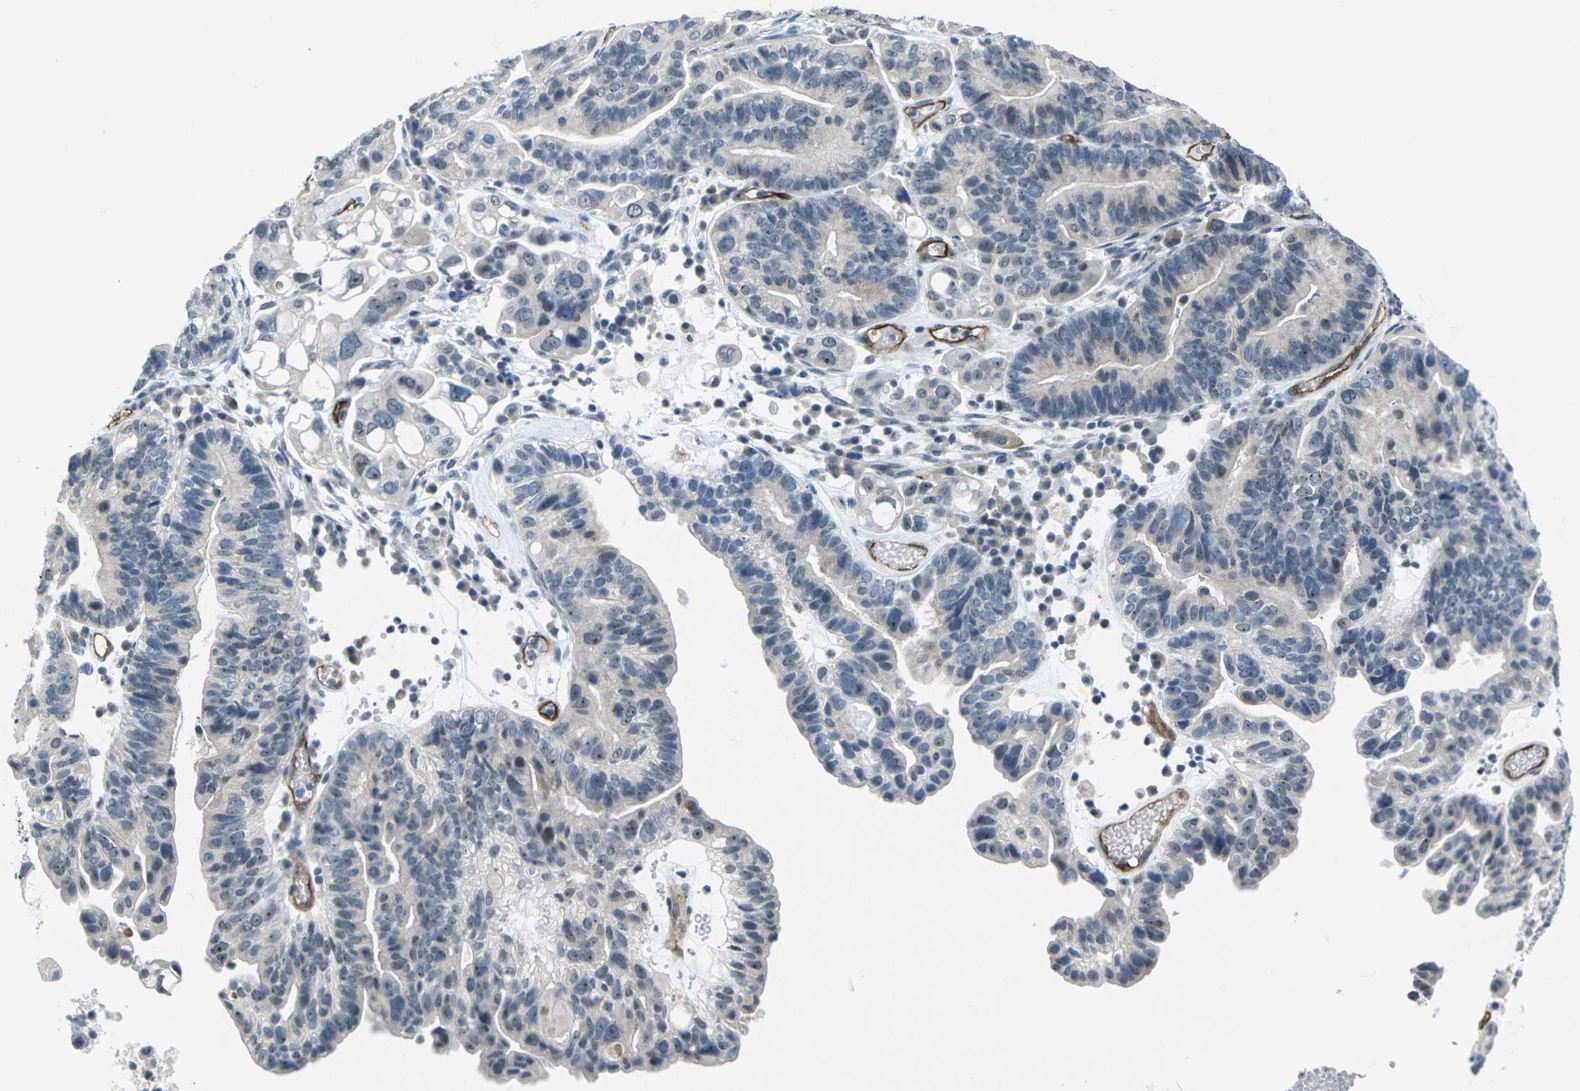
{"staining": {"intensity": "negative", "quantity": "none", "location": "none"}, "tissue": "ovarian cancer", "cell_type": "Tumor cells", "image_type": "cancer", "snomed": [{"axis": "morphology", "description": "Cystadenocarcinoma, serous, NOS"}, {"axis": "topography", "description": "Ovary"}], "caption": "Immunohistochemistry micrograph of neoplastic tissue: human ovarian cancer (serous cystadenocarcinoma) stained with DAB (3,3'-diaminobenzidine) exhibits no significant protein staining in tumor cells.", "gene": "HSPA12B", "patient": {"sex": "female", "age": 56}}